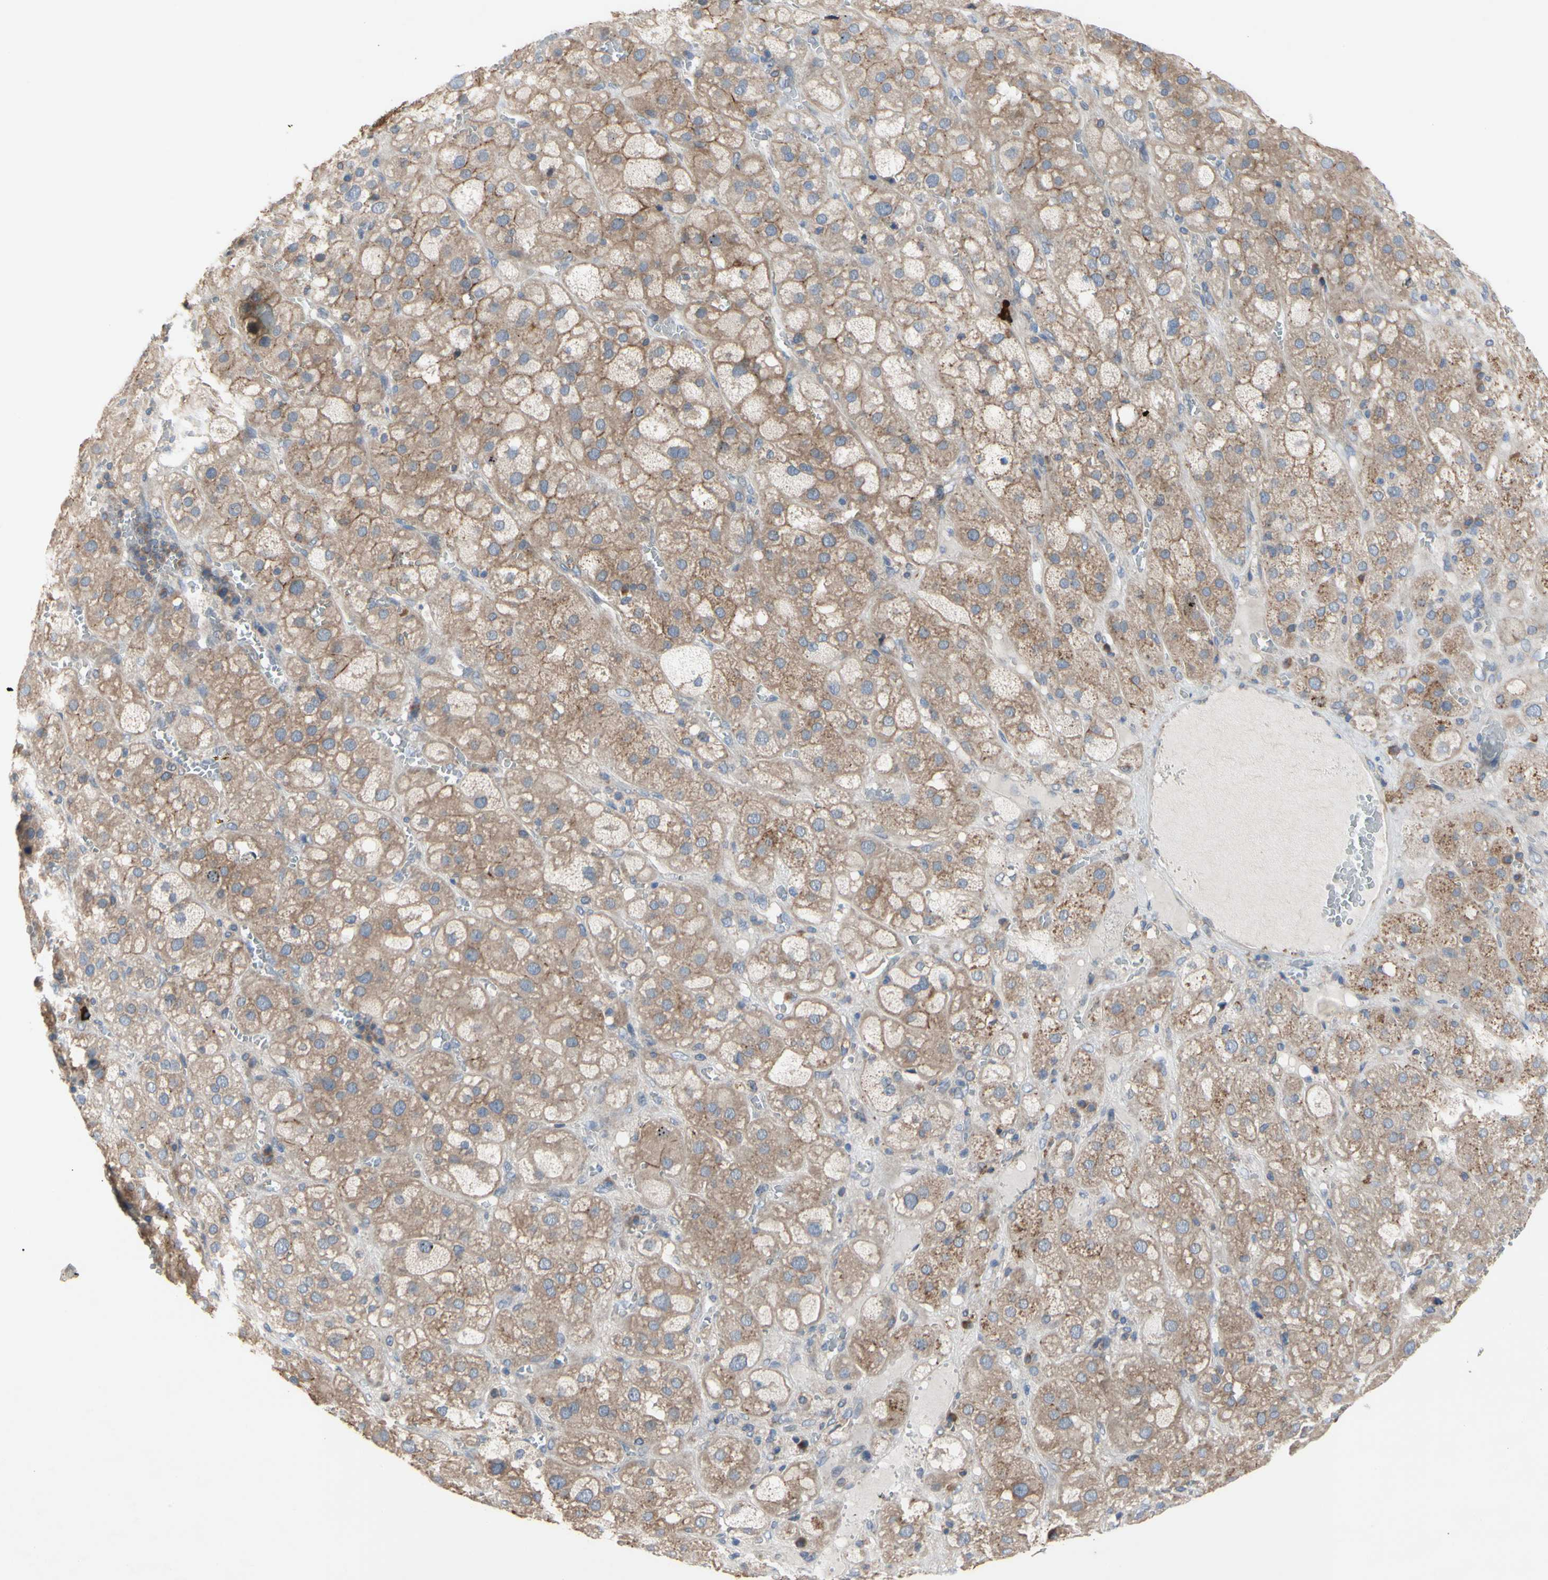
{"staining": {"intensity": "moderate", "quantity": ">75%", "location": "cytoplasmic/membranous"}, "tissue": "adrenal gland", "cell_type": "Glandular cells", "image_type": "normal", "snomed": [{"axis": "morphology", "description": "Normal tissue, NOS"}, {"axis": "topography", "description": "Adrenal gland"}], "caption": "Adrenal gland stained with a brown dye reveals moderate cytoplasmic/membranous positive expression in approximately >75% of glandular cells.", "gene": "TTC14", "patient": {"sex": "female", "age": 47}}